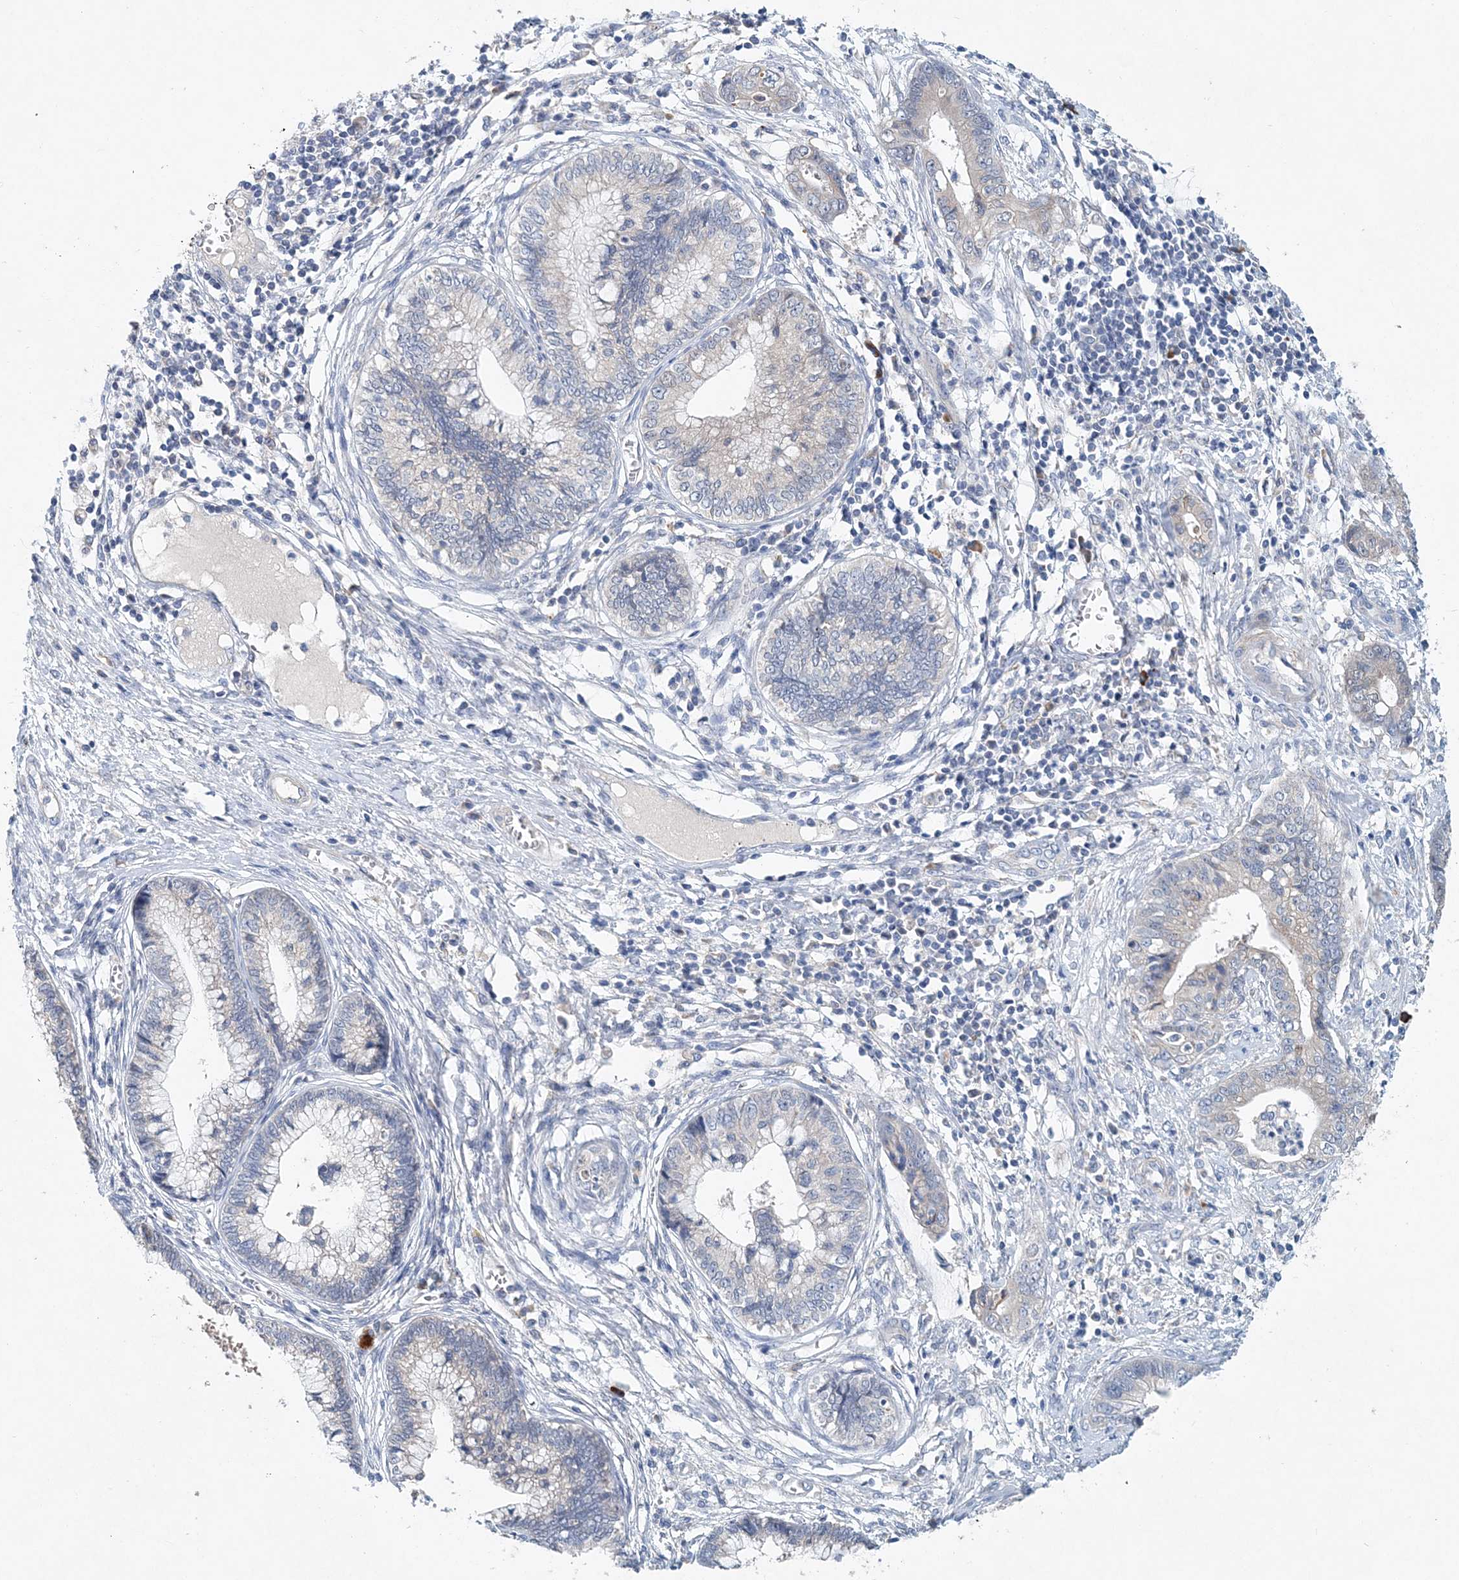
{"staining": {"intensity": "negative", "quantity": "none", "location": "none"}, "tissue": "cervical cancer", "cell_type": "Tumor cells", "image_type": "cancer", "snomed": [{"axis": "morphology", "description": "Adenocarcinoma, NOS"}, {"axis": "topography", "description": "Cervix"}], "caption": "The histopathology image demonstrates no staining of tumor cells in adenocarcinoma (cervical).", "gene": "PFN2", "patient": {"sex": "female", "age": 44}}